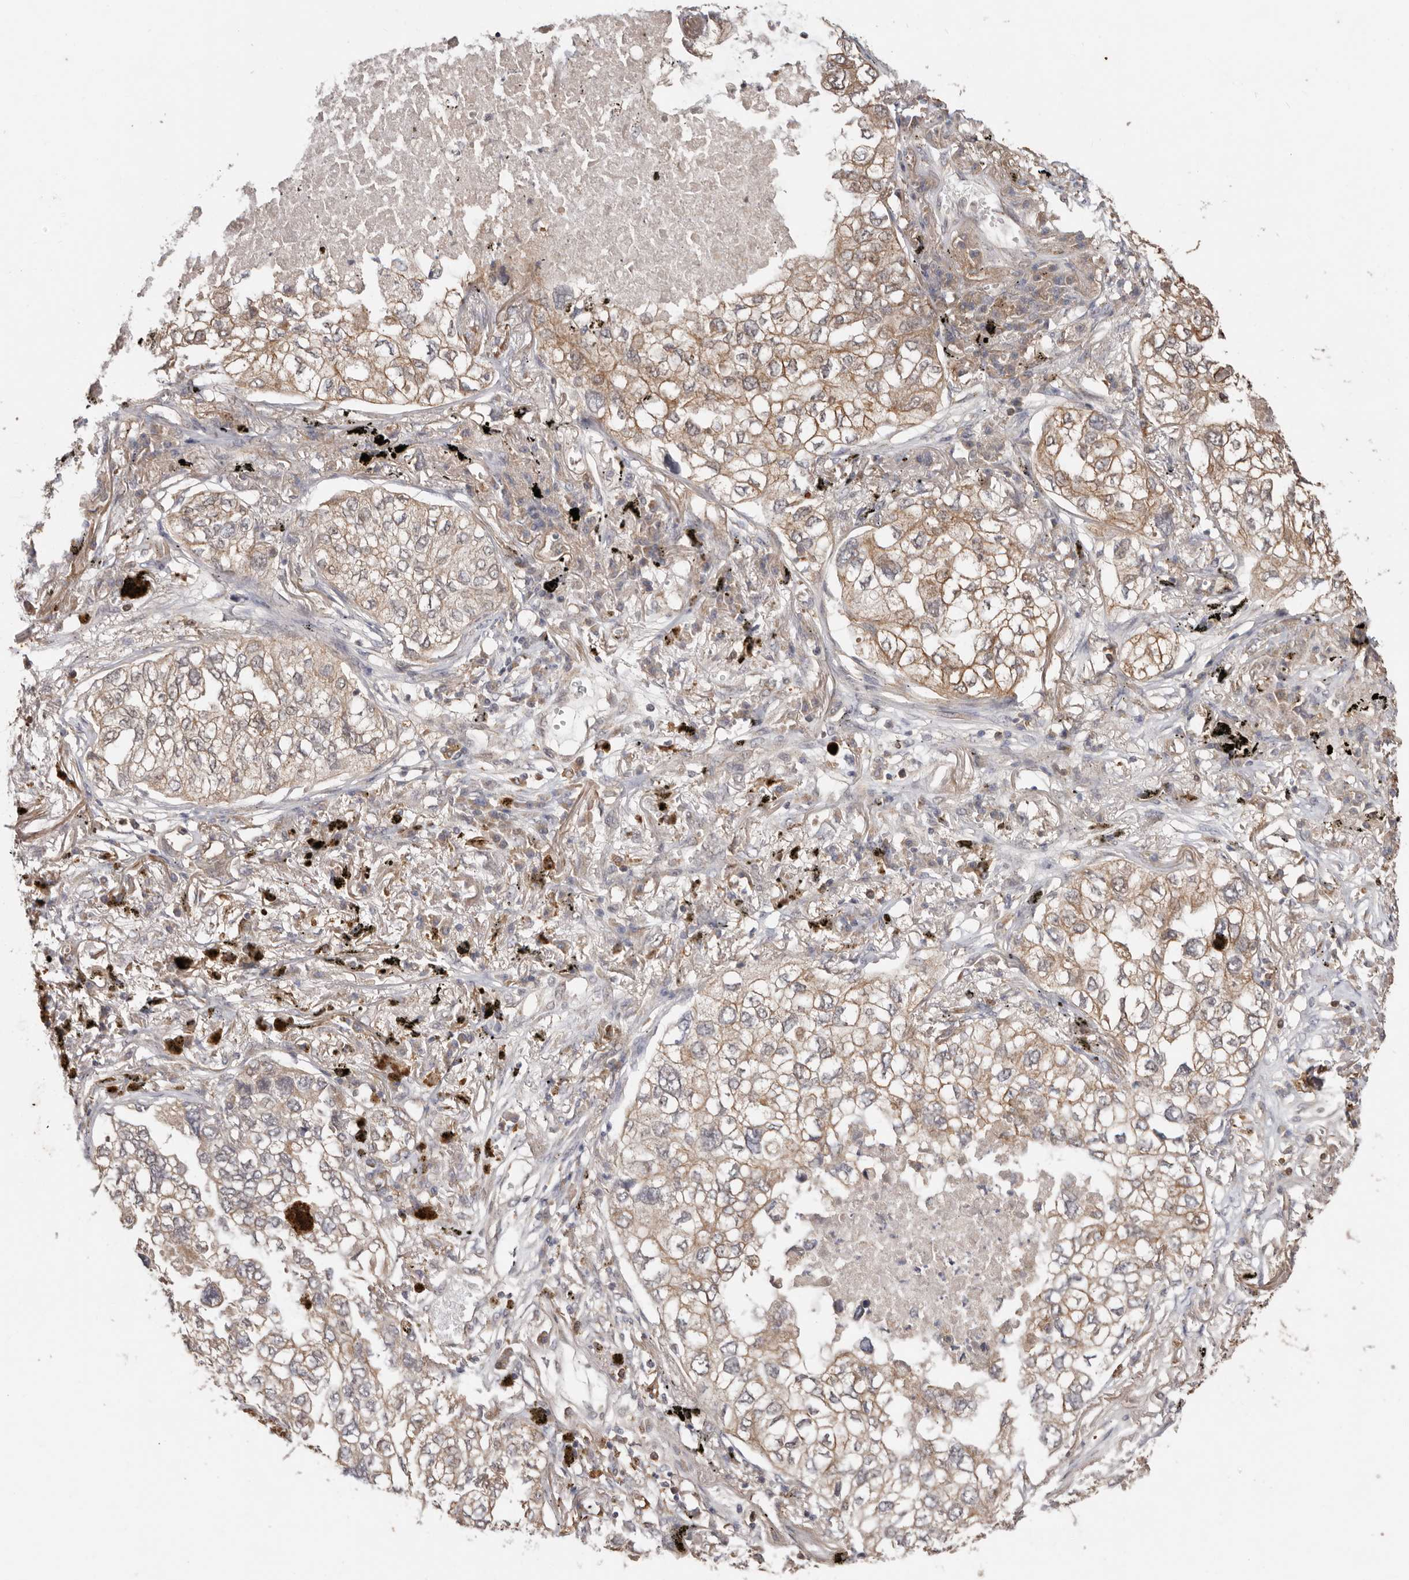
{"staining": {"intensity": "moderate", "quantity": ">75%", "location": "cytoplasmic/membranous"}, "tissue": "lung cancer", "cell_type": "Tumor cells", "image_type": "cancer", "snomed": [{"axis": "morphology", "description": "Adenocarcinoma, NOS"}, {"axis": "topography", "description": "Lung"}], "caption": "Human lung adenocarcinoma stained with a protein marker demonstrates moderate staining in tumor cells.", "gene": "RSPO2", "patient": {"sex": "male", "age": 65}}